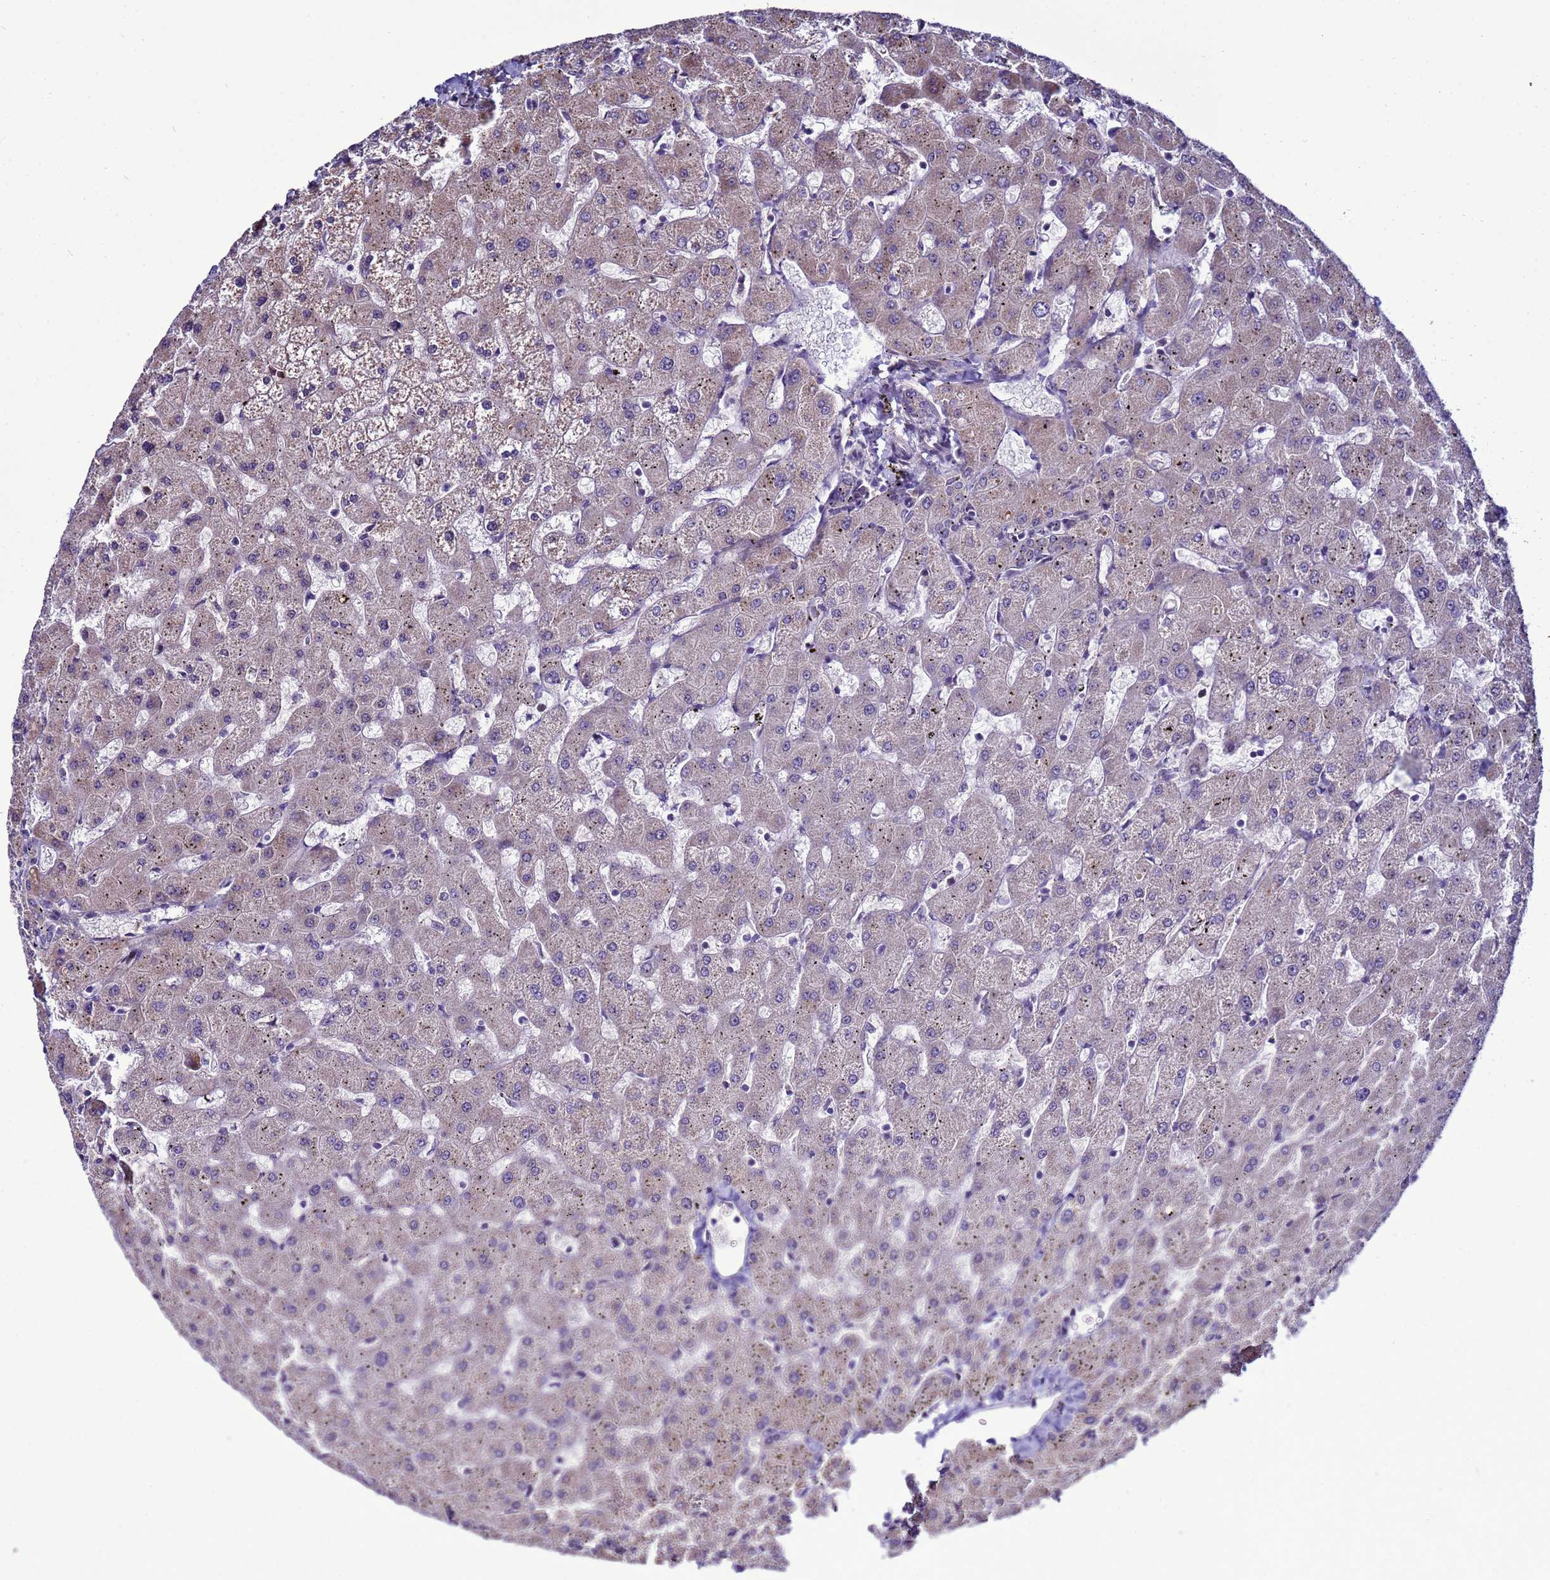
{"staining": {"intensity": "weak", "quantity": "25%-75%", "location": "cytoplasmic/membranous"}, "tissue": "liver", "cell_type": "Cholangiocytes", "image_type": "normal", "snomed": [{"axis": "morphology", "description": "Normal tissue, NOS"}, {"axis": "topography", "description": "Liver"}], "caption": "Human liver stained for a protein (brown) shows weak cytoplasmic/membranous positive expression in about 25%-75% of cholangiocytes.", "gene": "NOL8", "patient": {"sex": "female", "age": 63}}